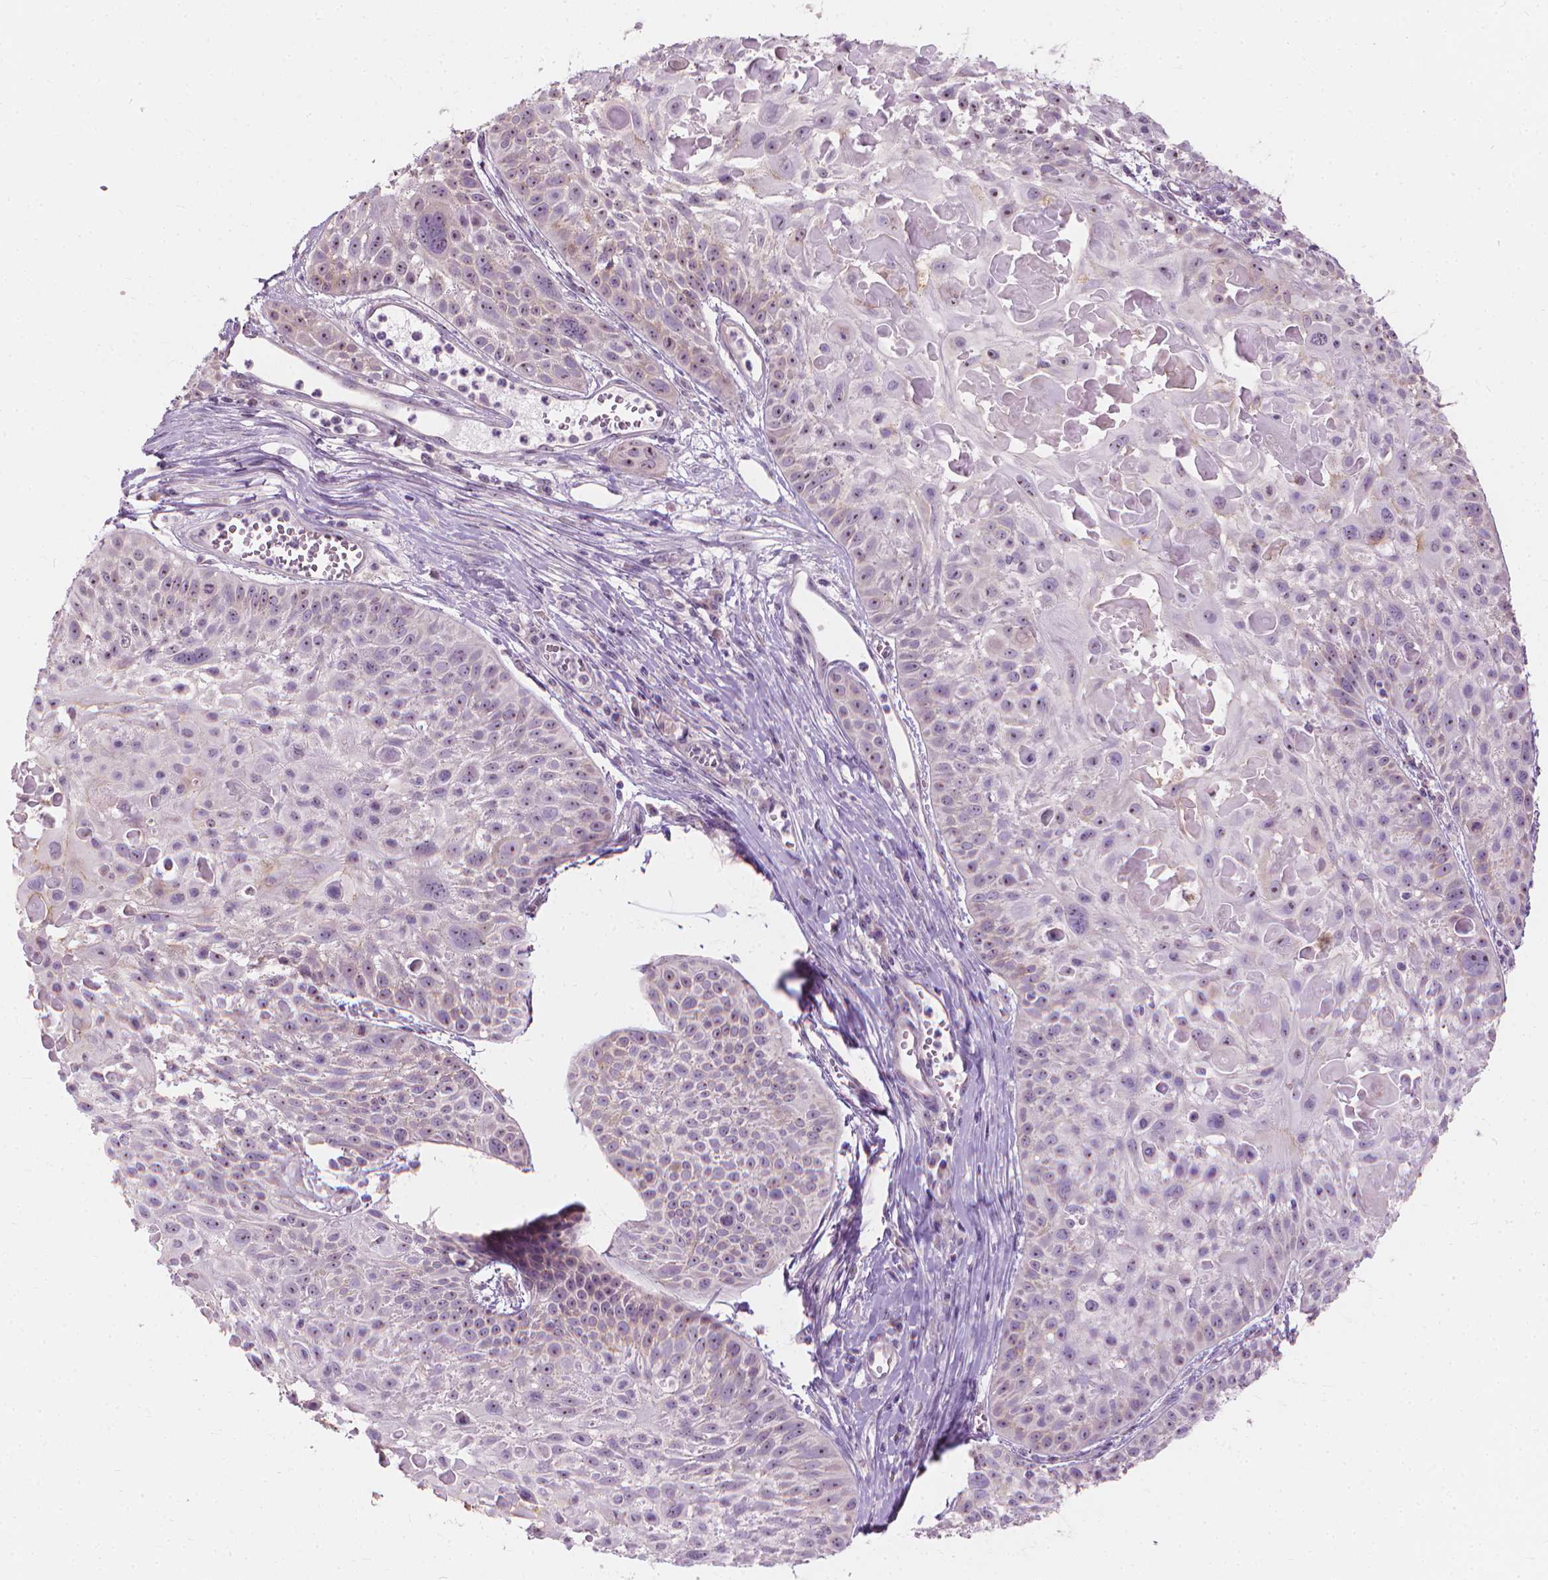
{"staining": {"intensity": "negative", "quantity": "none", "location": "none"}, "tissue": "skin cancer", "cell_type": "Tumor cells", "image_type": "cancer", "snomed": [{"axis": "morphology", "description": "Squamous cell carcinoma, NOS"}, {"axis": "topography", "description": "Skin"}, {"axis": "topography", "description": "Anal"}], "caption": "A micrograph of skin cancer stained for a protein exhibits no brown staining in tumor cells. (DAB immunohistochemistry (IHC) visualized using brightfield microscopy, high magnification).", "gene": "GPRC5A", "patient": {"sex": "female", "age": 75}}